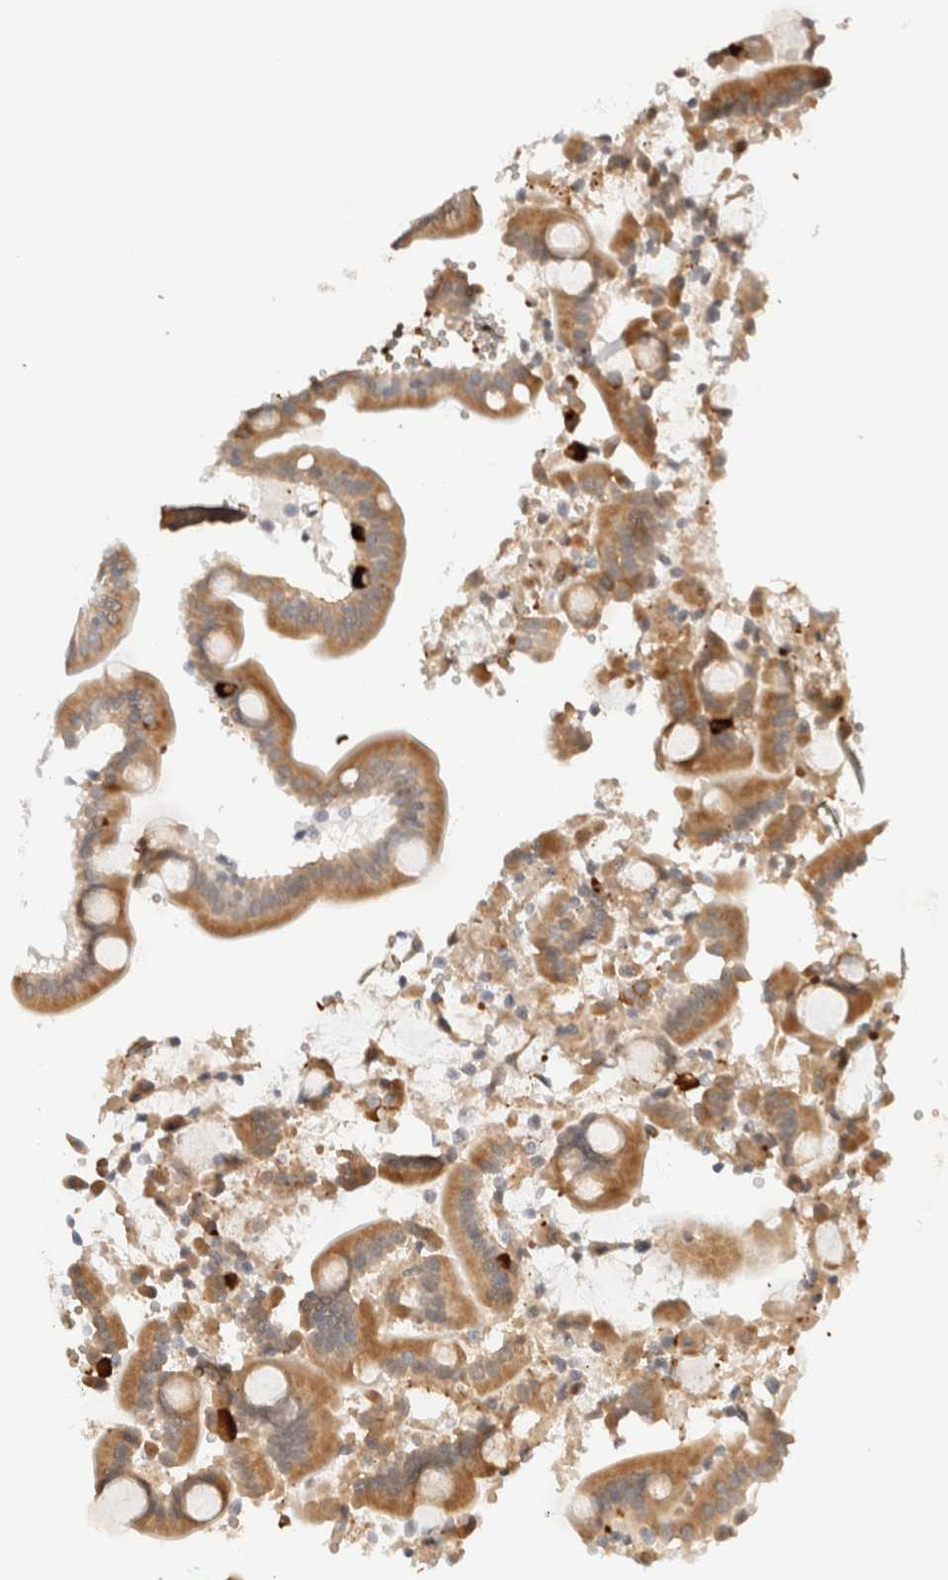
{"staining": {"intensity": "moderate", "quantity": ">75%", "location": "cytoplasmic/membranous"}, "tissue": "duodenum", "cell_type": "Glandular cells", "image_type": "normal", "snomed": [{"axis": "morphology", "description": "Normal tissue, NOS"}, {"axis": "topography", "description": "Duodenum"}], "caption": "Normal duodenum was stained to show a protein in brown. There is medium levels of moderate cytoplasmic/membranous expression in about >75% of glandular cells.", "gene": "SYVN1", "patient": {"sex": "male", "age": 54}}